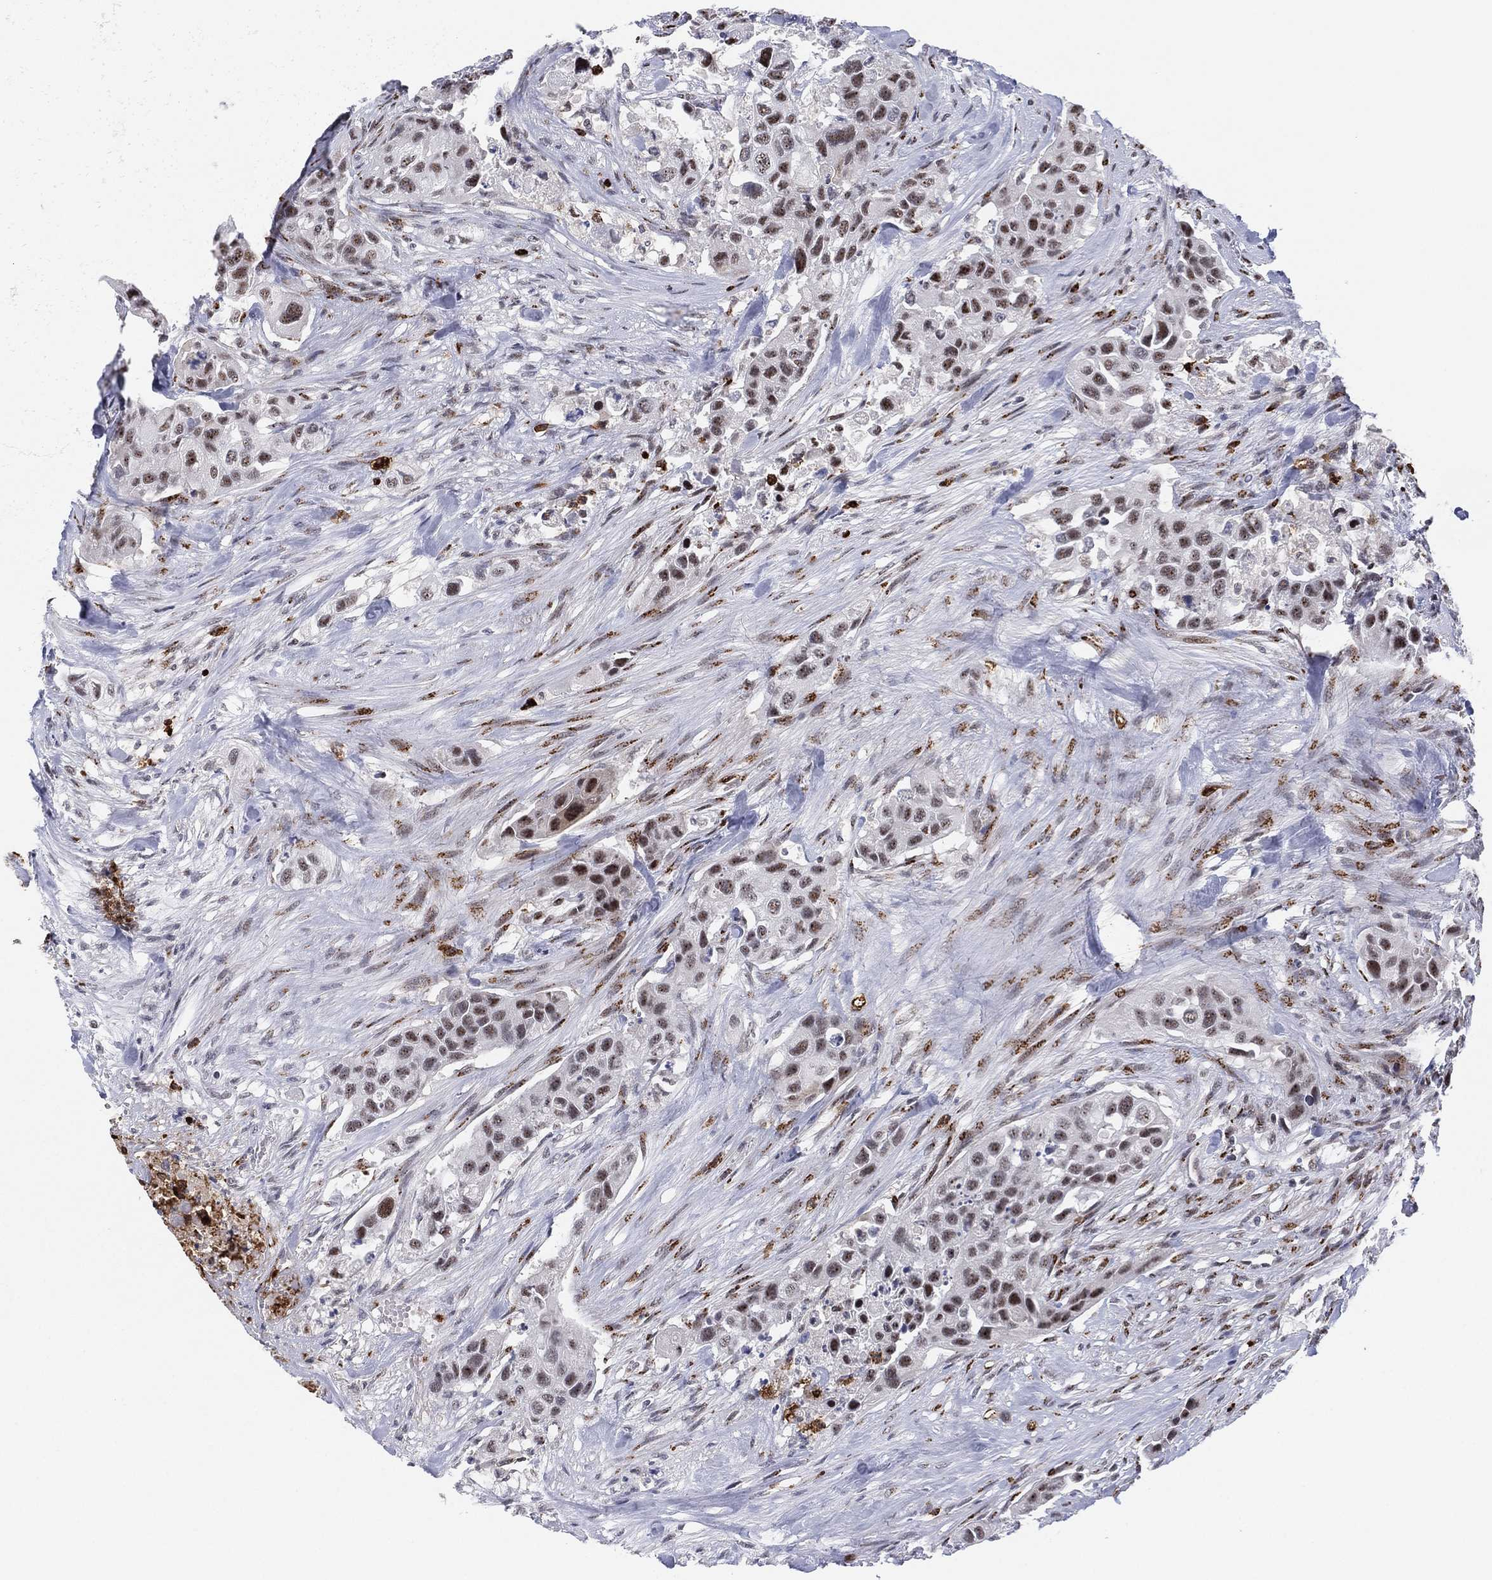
{"staining": {"intensity": "weak", "quantity": "<25%", "location": "nuclear"}, "tissue": "urothelial cancer", "cell_type": "Tumor cells", "image_type": "cancer", "snomed": [{"axis": "morphology", "description": "Urothelial carcinoma, High grade"}, {"axis": "topography", "description": "Urinary bladder"}], "caption": "The micrograph exhibits no staining of tumor cells in high-grade urothelial carcinoma. (Brightfield microscopy of DAB IHC at high magnification).", "gene": "CD177", "patient": {"sex": "female", "age": 73}}